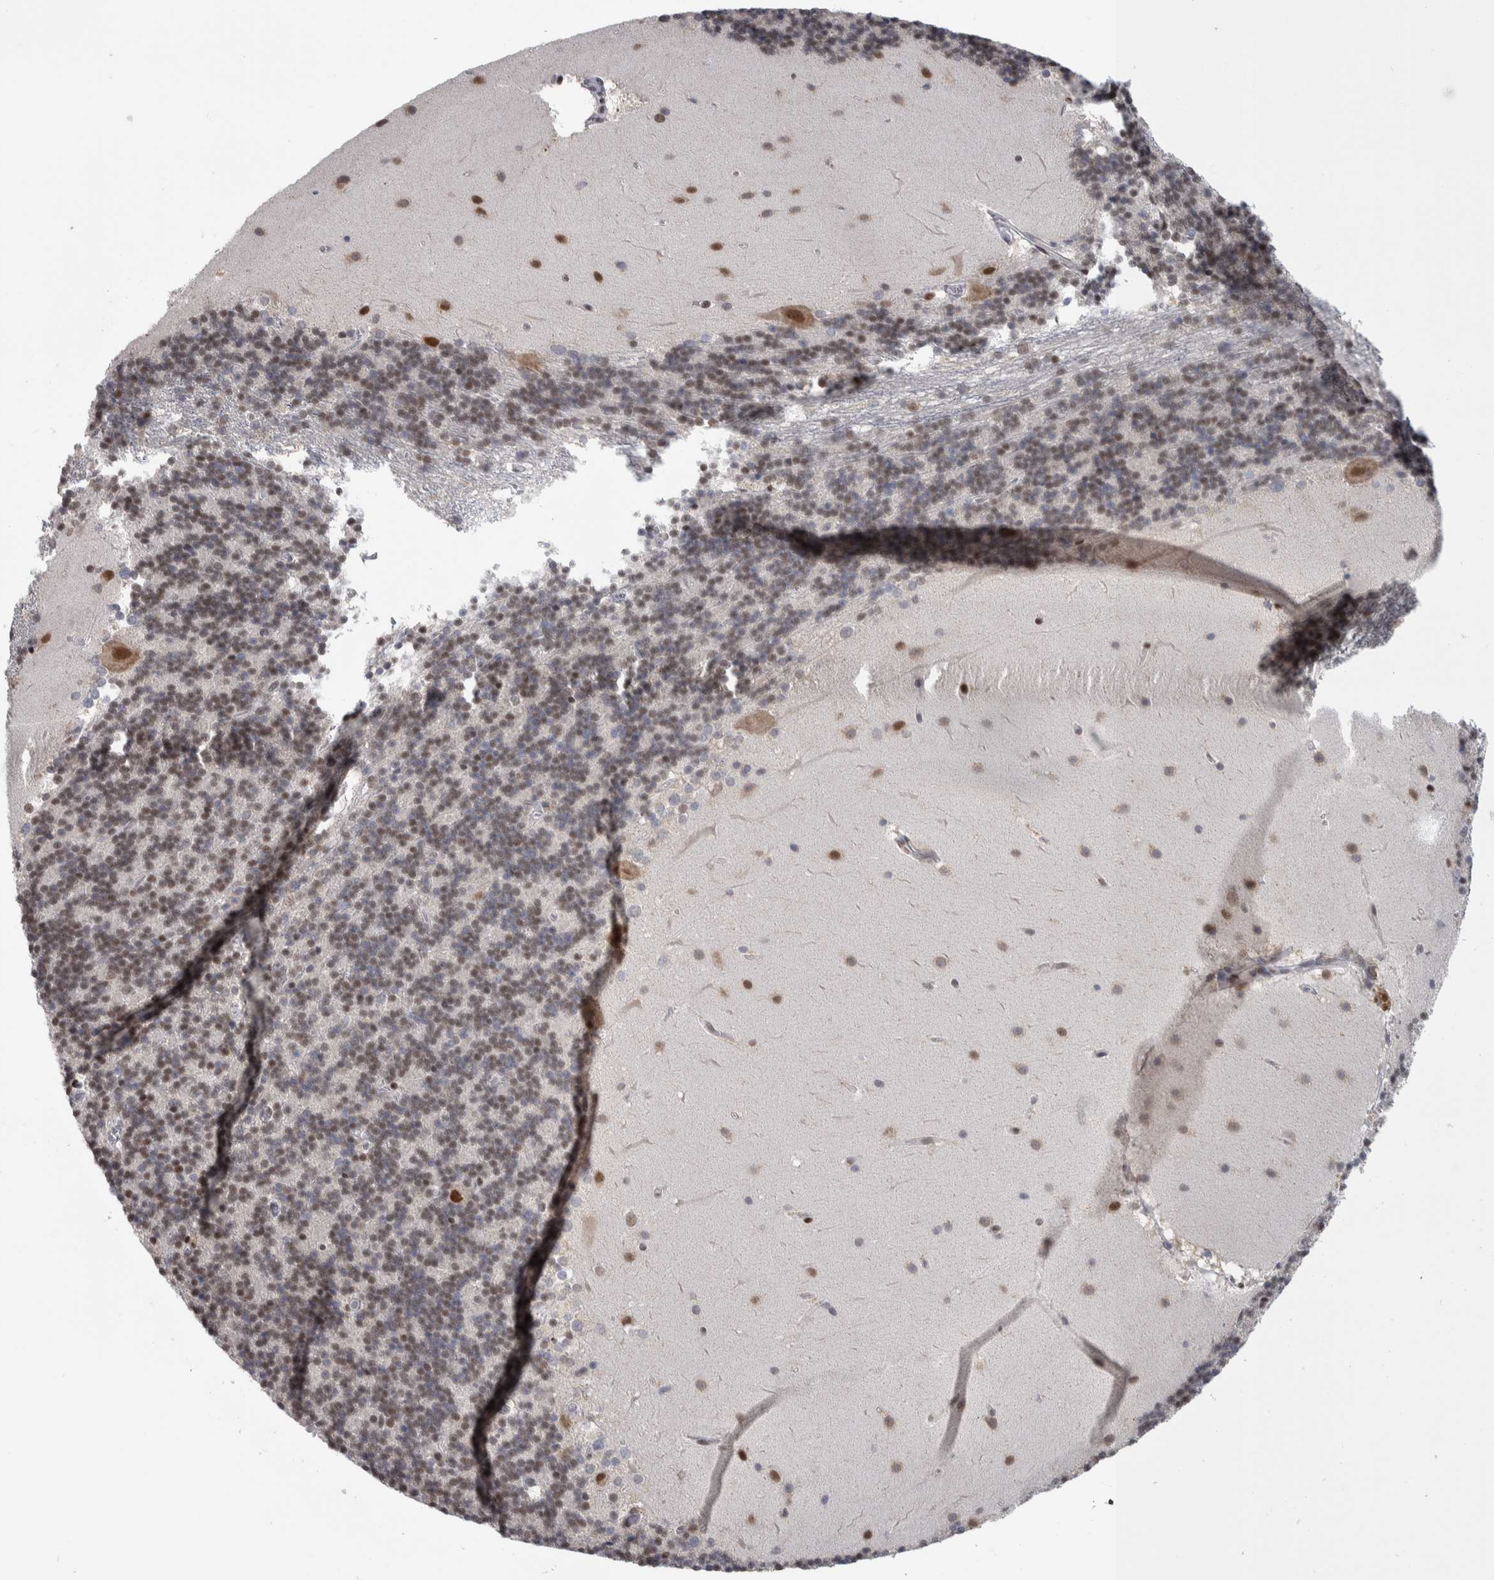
{"staining": {"intensity": "weak", "quantity": "<25%", "location": "cytoplasmic/membranous"}, "tissue": "cerebellum", "cell_type": "Cells in granular layer", "image_type": "normal", "snomed": [{"axis": "morphology", "description": "Normal tissue, NOS"}, {"axis": "topography", "description": "Cerebellum"}], "caption": "DAB (3,3'-diaminobenzidine) immunohistochemical staining of unremarkable human cerebellum displays no significant positivity in cells in granular layer.", "gene": "HEXIM2", "patient": {"sex": "female", "age": 19}}